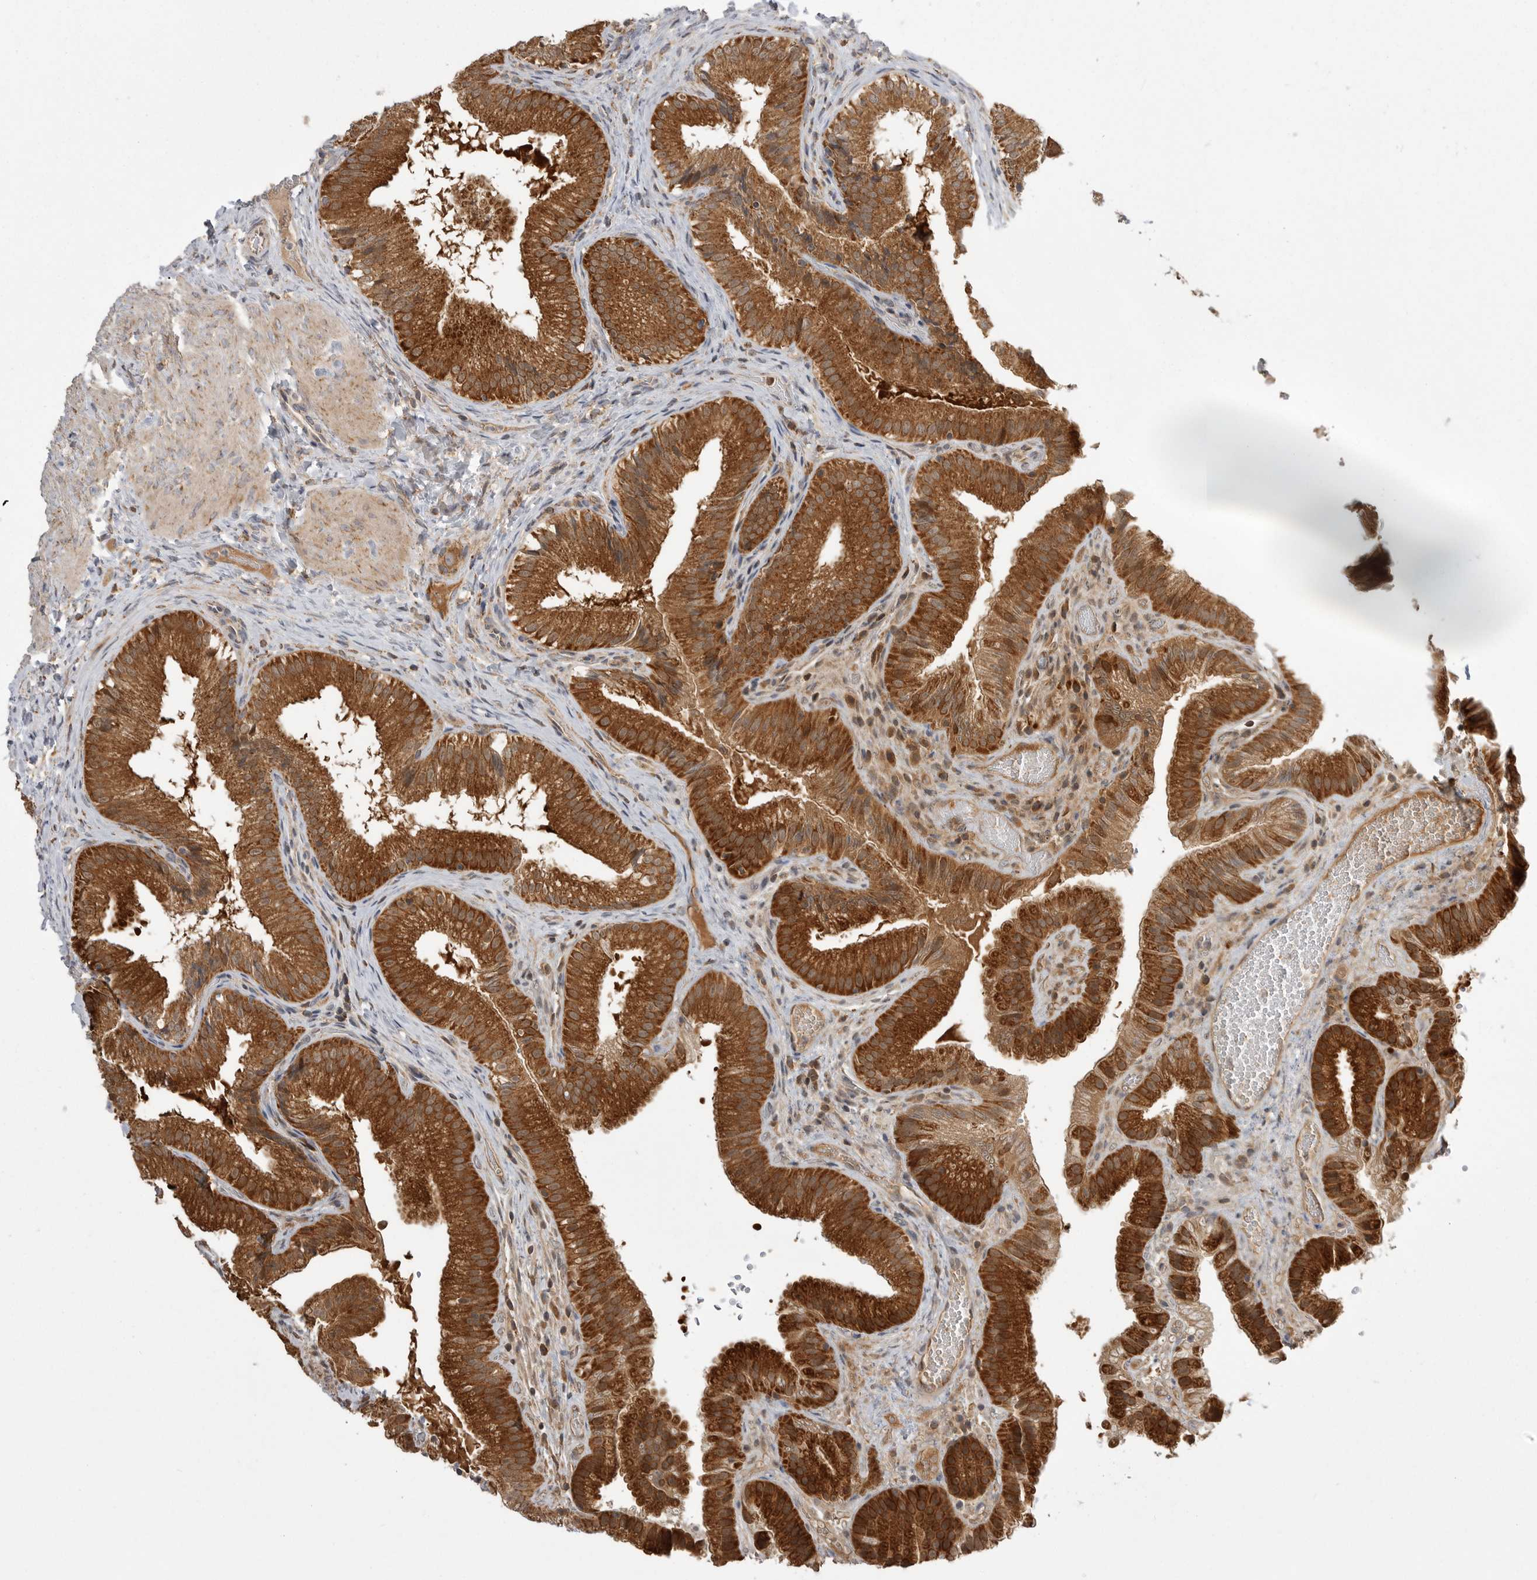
{"staining": {"intensity": "strong", "quantity": ">75%", "location": "cytoplasmic/membranous"}, "tissue": "gallbladder", "cell_type": "Glandular cells", "image_type": "normal", "snomed": [{"axis": "morphology", "description": "Normal tissue, NOS"}, {"axis": "topography", "description": "Gallbladder"}], "caption": "Protein analysis of benign gallbladder exhibits strong cytoplasmic/membranous expression in approximately >75% of glandular cells.", "gene": "KYAT3", "patient": {"sex": "female", "age": 30}}